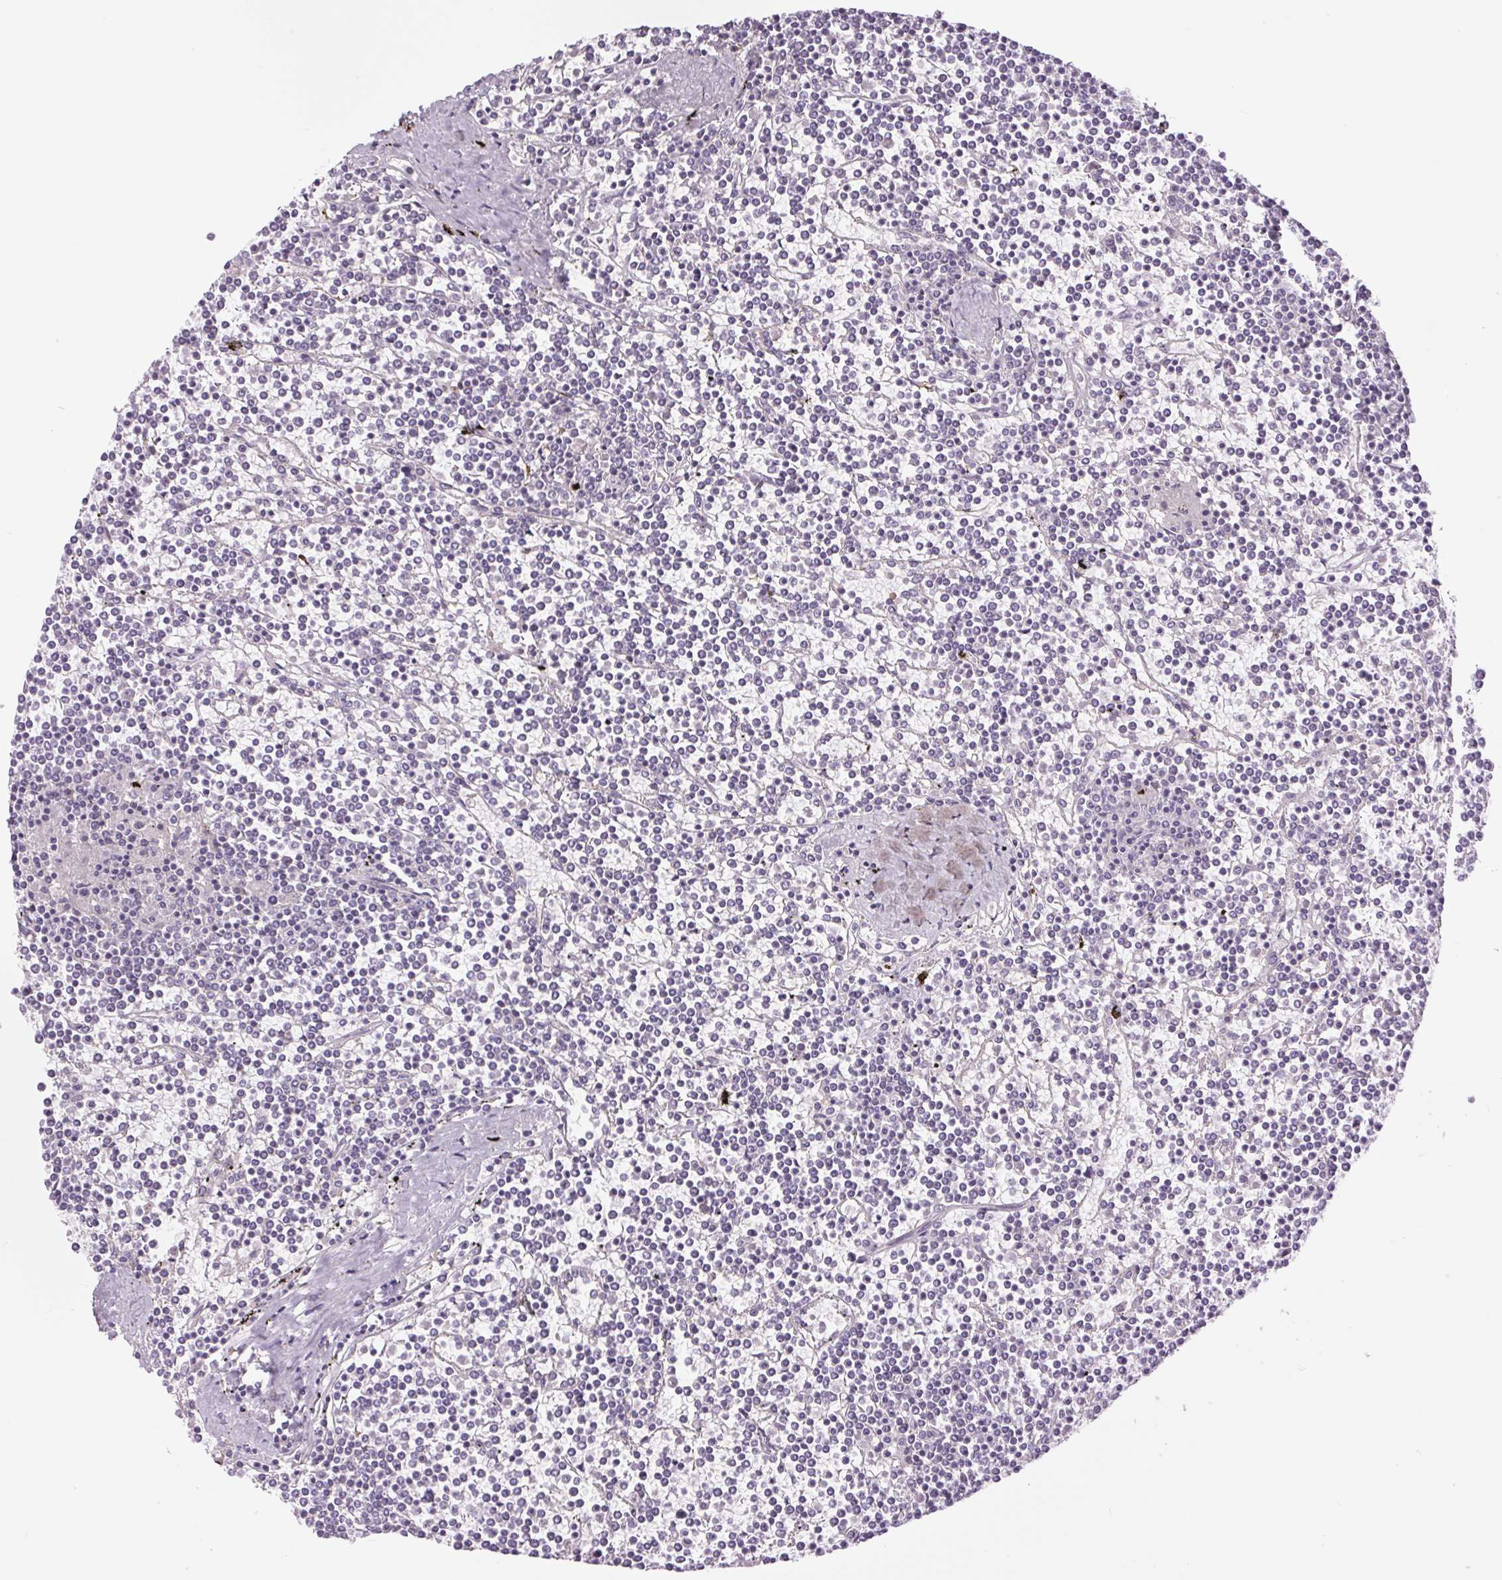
{"staining": {"intensity": "negative", "quantity": "none", "location": "none"}, "tissue": "lymphoma", "cell_type": "Tumor cells", "image_type": "cancer", "snomed": [{"axis": "morphology", "description": "Malignant lymphoma, non-Hodgkin's type, Low grade"}, {"axis": "topography", "description": "Spleen"}], "caption": "DAB (3,3'-diaminobenzidine) immunohistochemical staining of human lymphoma reveals no significant staining in tumor cells.", "gene": "CTNNA3", "patient": {"sex": "female", "age": 19}}